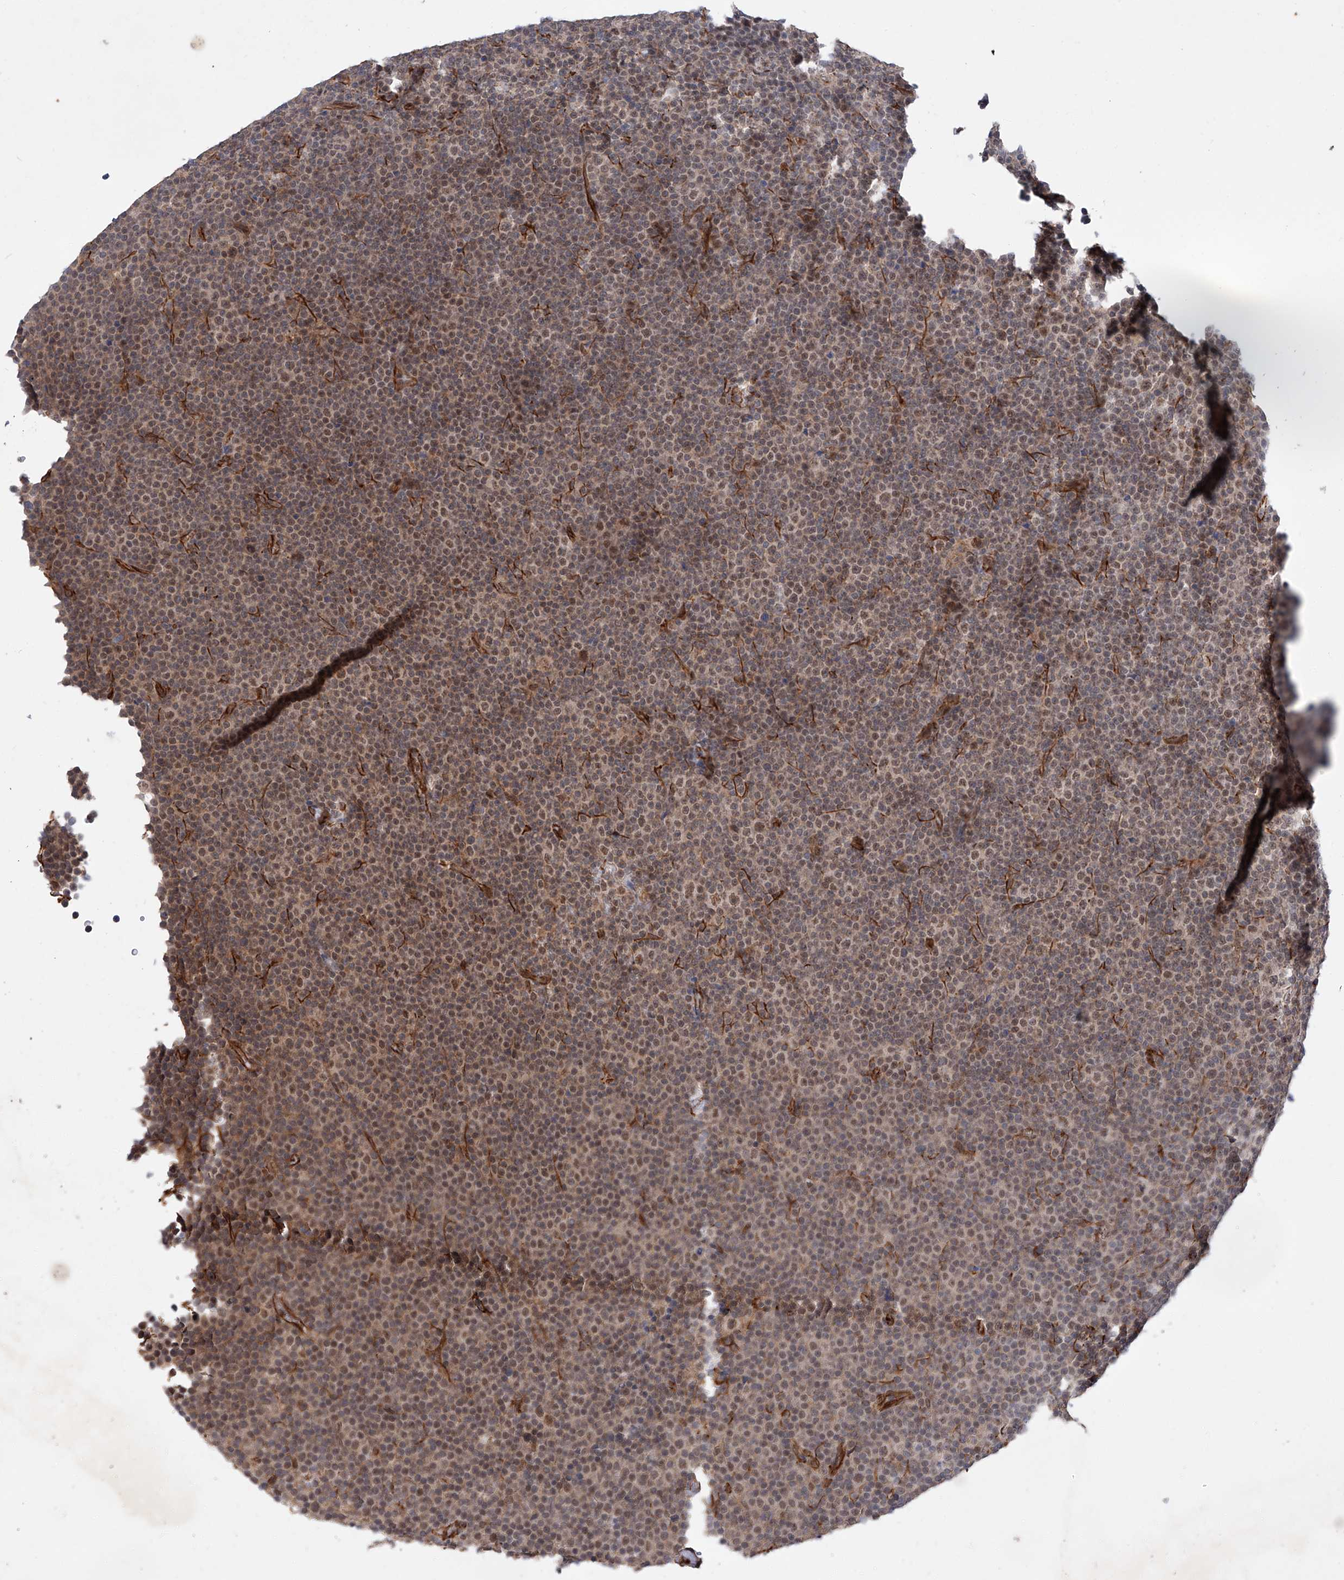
{"staining": {"intensity": "moderate", "quantity": "25%-75%", "location": "nuclear"}, "tissue": "lymphoma", "cell_type": "Tumor cells", "image_type": "cancer", "snomed": [{"axis": "morphology", "description": "Malignant lymphoma, non-Hodgkin's type, Low grade"}, {"axis": "topography", "description": "Lymph node"}], "caption": "Immunohistochemical staining of lymphoma demonstrates medium levels of moderate nuclear positivity in about 25%-75% of tumor cells.", "gene": "AMD1", "patient": {"sex": "female", "age": 67}}